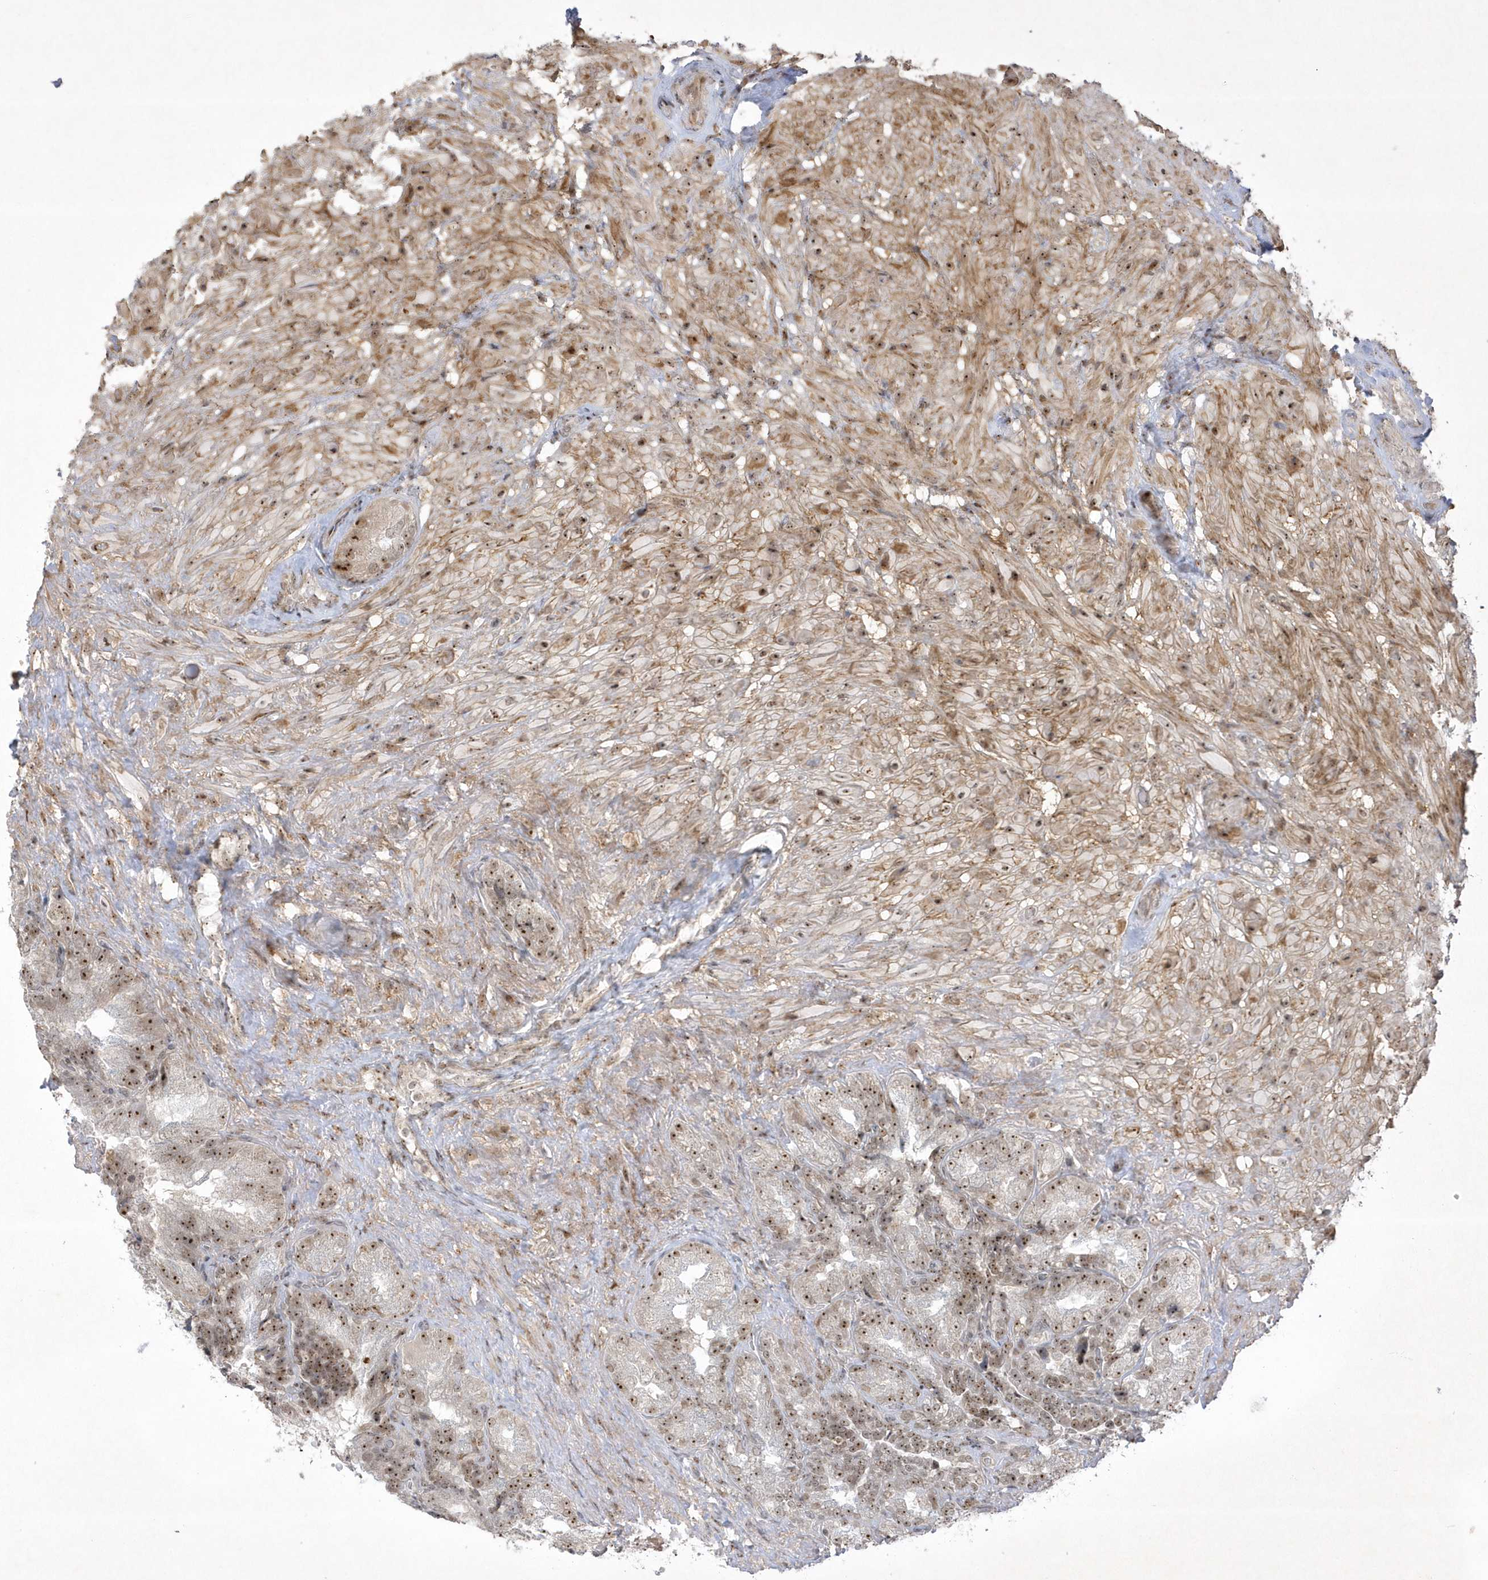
{"staining": {"intensity": "moderate", "quantity": ">75%", "location": "cytoplasmic/membranous"}, "tissue": "seminal vesicle", "cell_type": "Glandular cells", "image_type": "normal", "snomed": [{"axis": "morphology", "description": "Normal tissue, NOS"}, {"axis": "topography", "description": "Seminal veicle"}, {"axis": "topography", "description": "Peripheral nerve tissue"}], "caption": "IHC (DAB (3,3'-diaminobenzidine)) staining of normal seminal vesicle exhibits moderate cytoplasmic/membranous protein positivity in about >75% of glandular cells. (Brightfield microscopy of DAB IHC at high magnification).", "gene": "NPM3", "patient": {"sex": "male", "age": 63}}